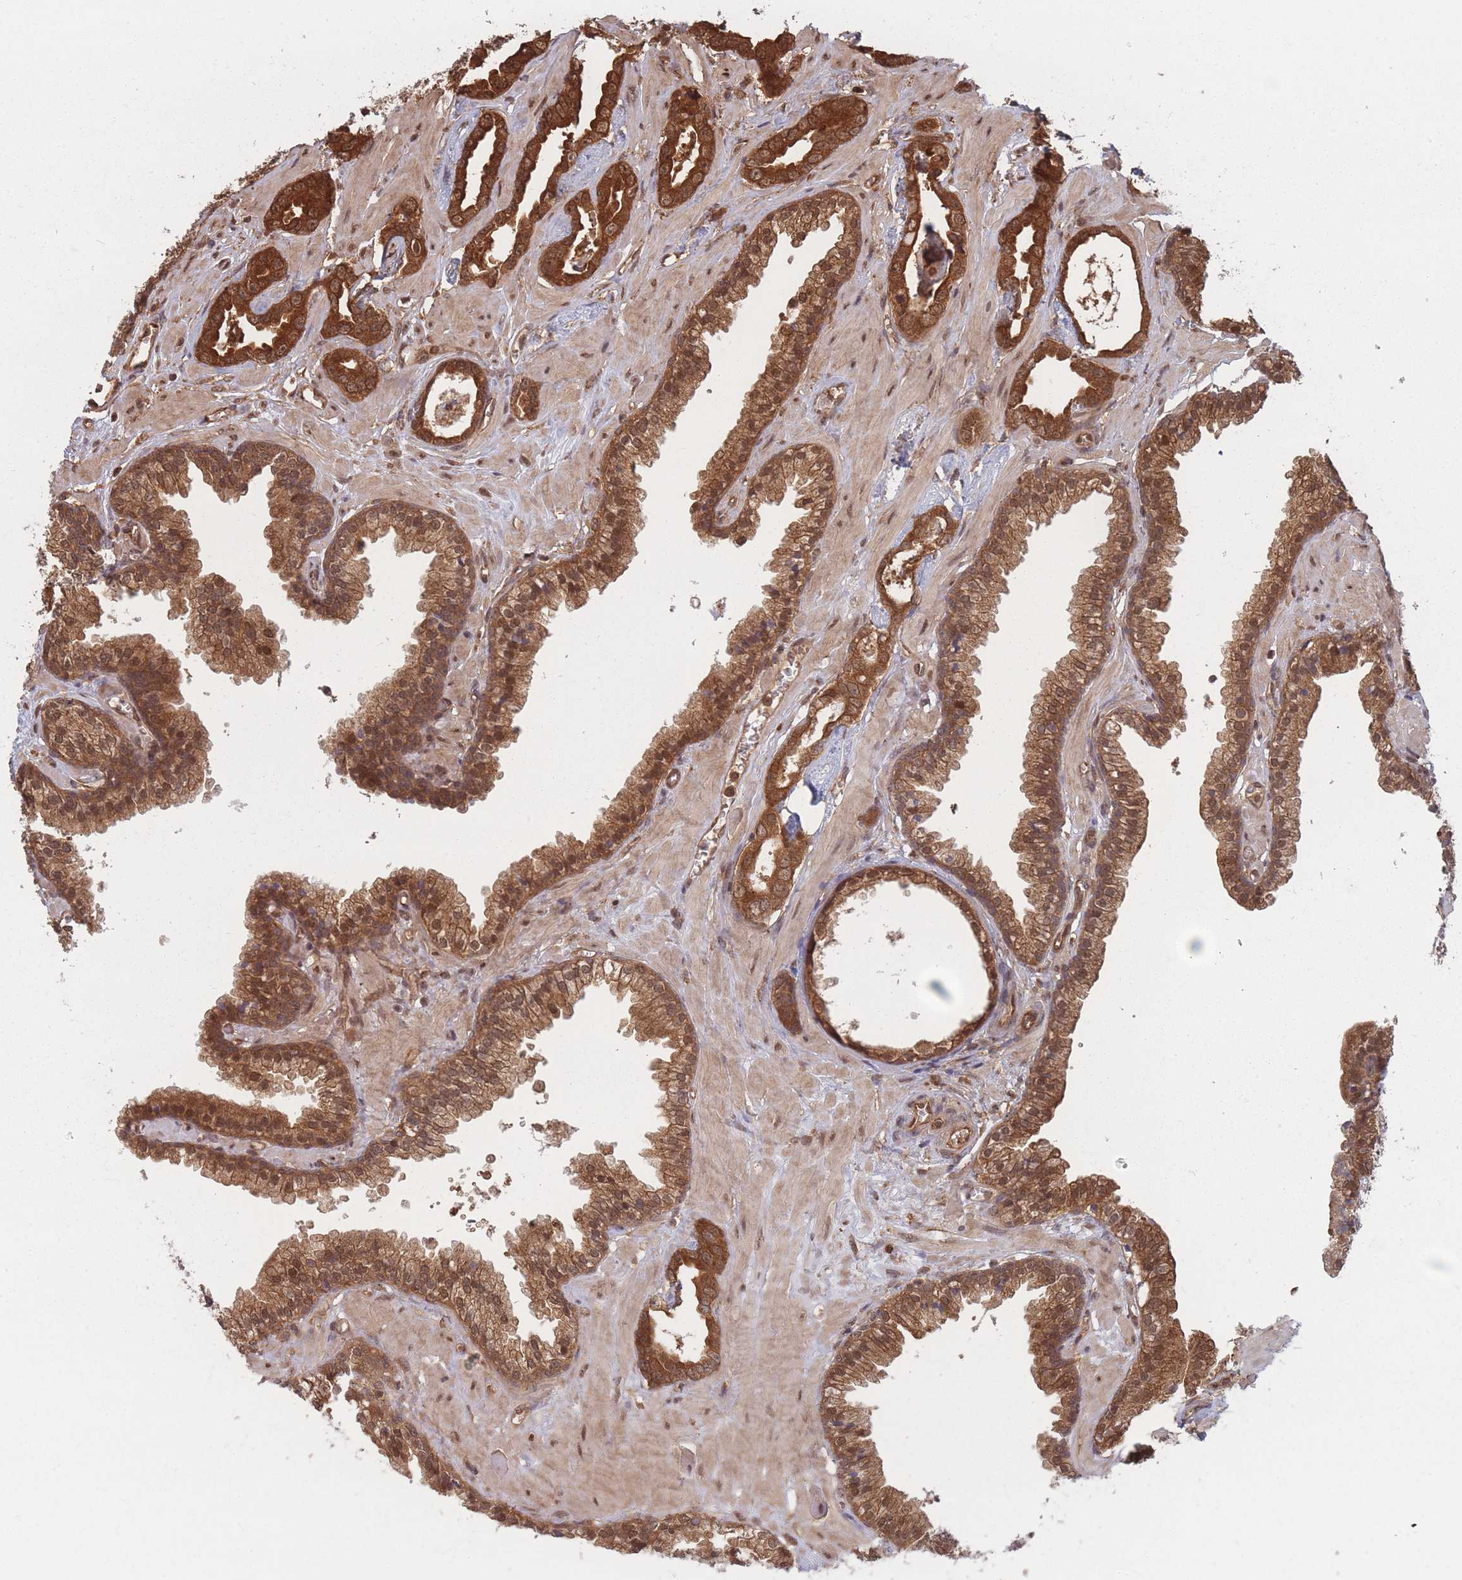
{"staining": {"intensity": "strong", "quantity": ">75%", "location": "cytoplasmic/membranous,nuclear"}, "tissue": "prostate cancer", "cell_type": "Tumor cells", "image_type": "cancer", "snomed": [{"axis": "morphology", "description": "Adenocarcinoma, Low grade"}, {"axis": "topography", "description": "Prostate"}], "caption": "Prostate low-grade adenocarcinoma stained for a protein (brown) exhibits strong cytoplasmic/membranous and nuclear positive expression in approximately >75% of tumor cells.", "gene": "PODXL2", "patient": {"sex": "male", "age": 60}}